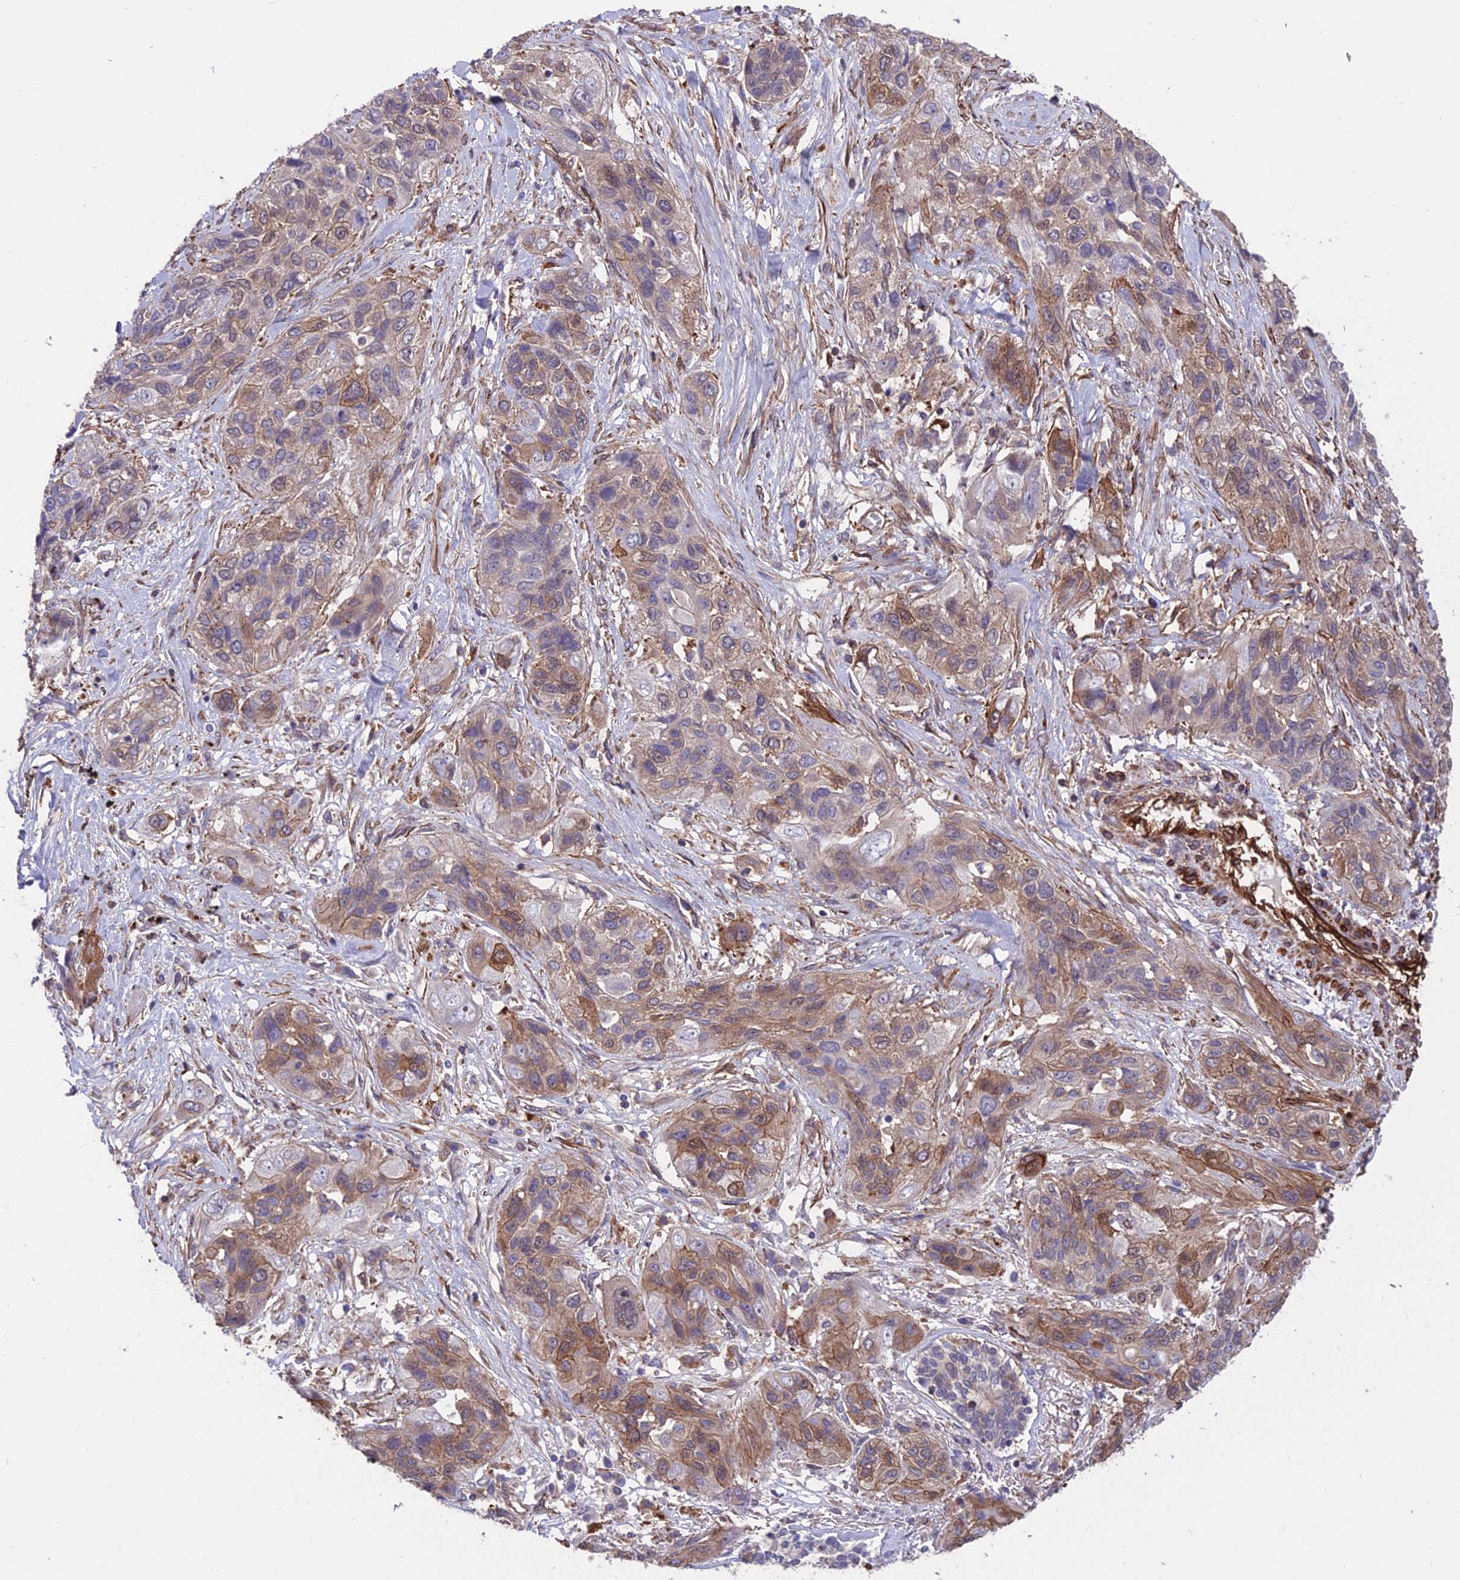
{"staining": {"intensity": "weak", "quantity": "25%-75%", "location": "cytoplasmic/membranous,nuclear"}, "tissue": "lung cancer", "cell_type": "Tumor cells", "image_type": "cancer", "snomed": [{"axis": "morphology", "description": "Squamous cell carcinoma, NOS"}, {"axis": "topography", "description": "Lung"}], "caption": "Immunohistochemistry histopathology image of squamous cell carcinoma (lung) stained for a protein (brown), which exhibits low levels of weak cytoplasmic/membranous and nuclear expression in about 25%-75% of tumor cells.", "gene": "RTN4RL1", "patient": {"sex": "female", "age": 70}}